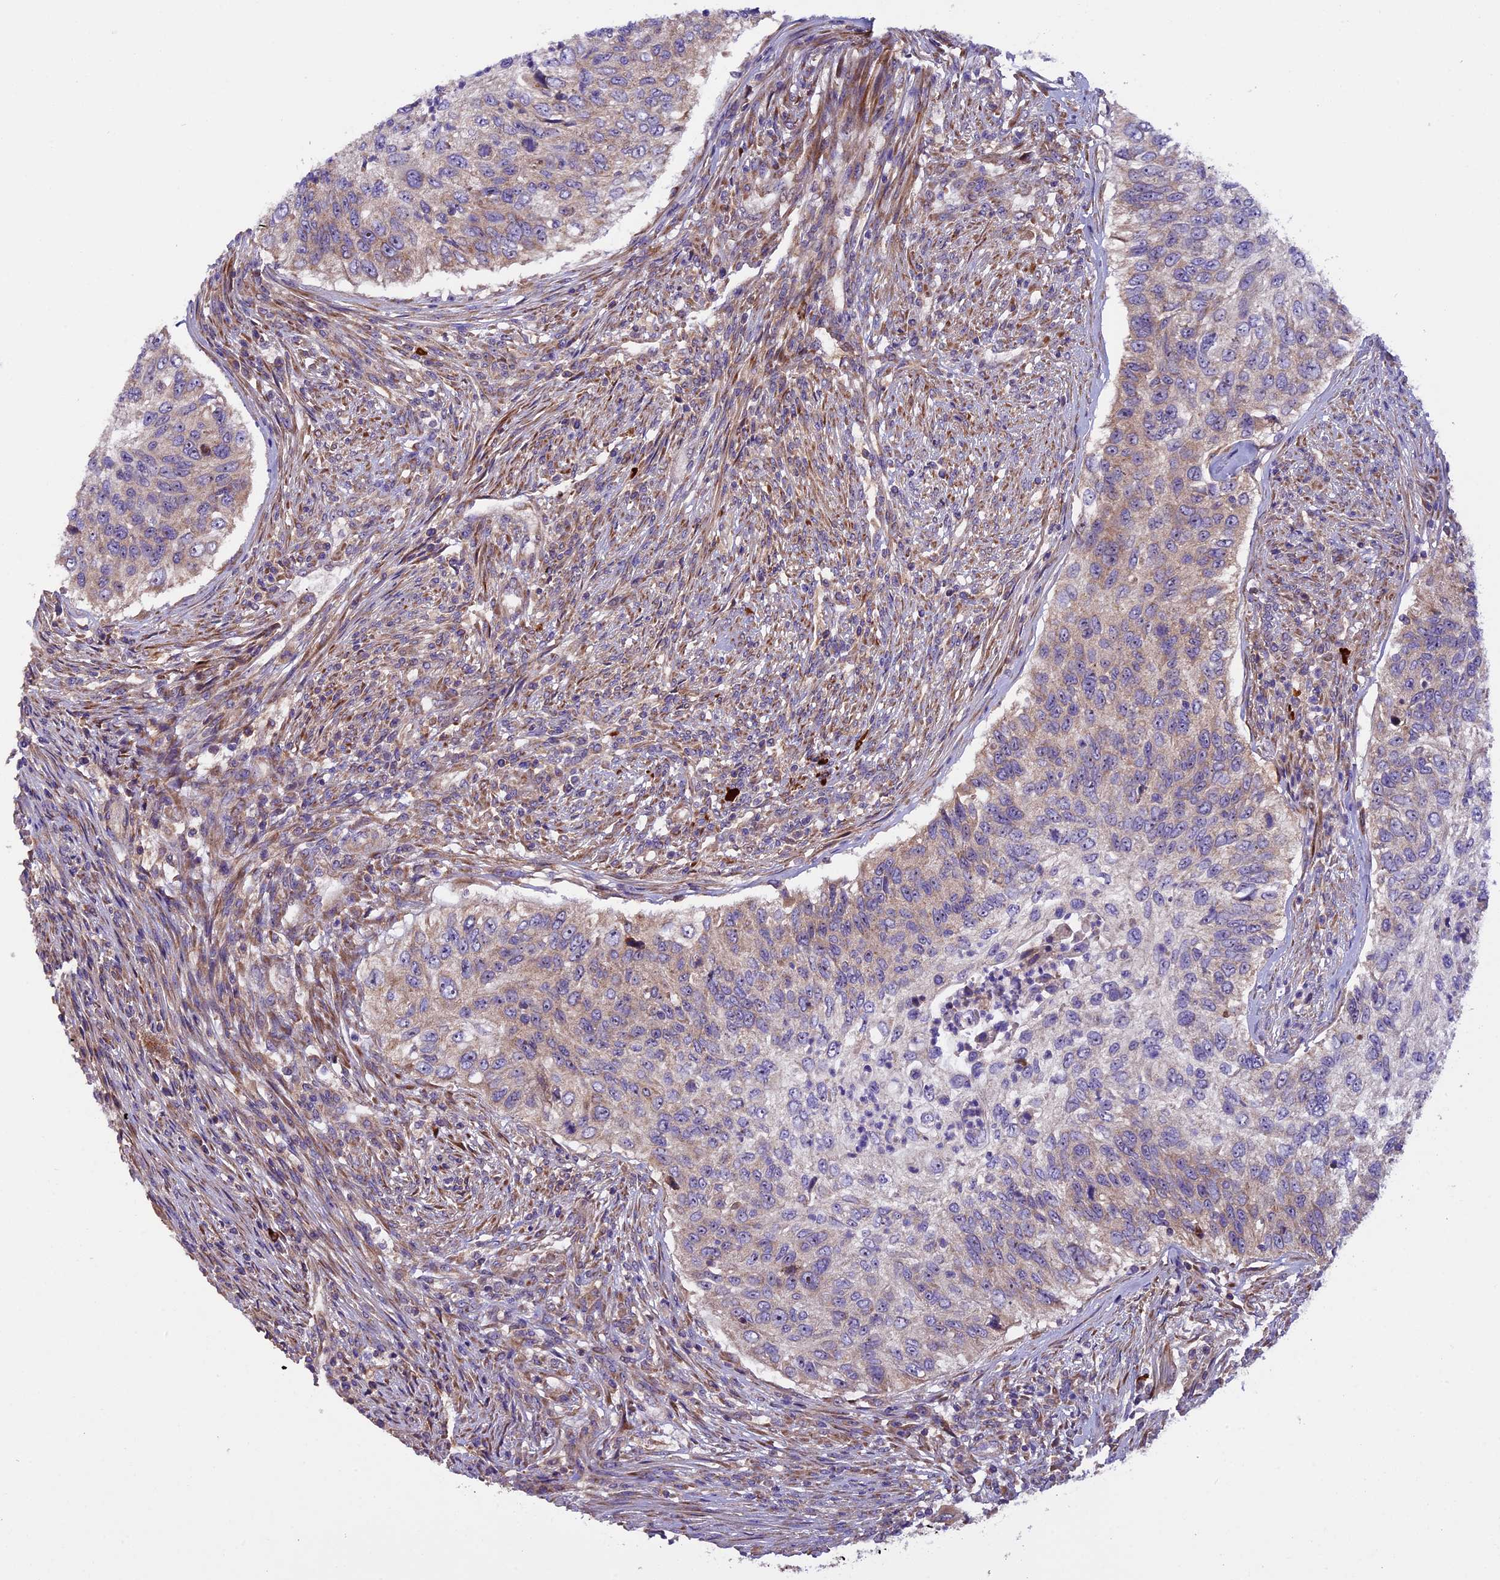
{"staining": {"intensity": "weak", "quantity": "25%-75%", "location": "cytoplasmic/membranous"}, "tissue": "urothelial cancer", "cell_type": "Tumor cells", "image_type": "cancer", "snomed": [{"axis": "morphology", "description": "Urothelial carcinoma, High grade"}, {"axis": "topography", "description": "Urinary bladder"}], "caption": "An immunohistochemistry (IHC) histopathology image of neoplastic tissue is shown. Protein staining in brown shows weak cytoplasmic/membranous positivity in urothelial cancer within tumor cells.", "gene": "FRY", "patient": {"sex": "female", "age": 60}}